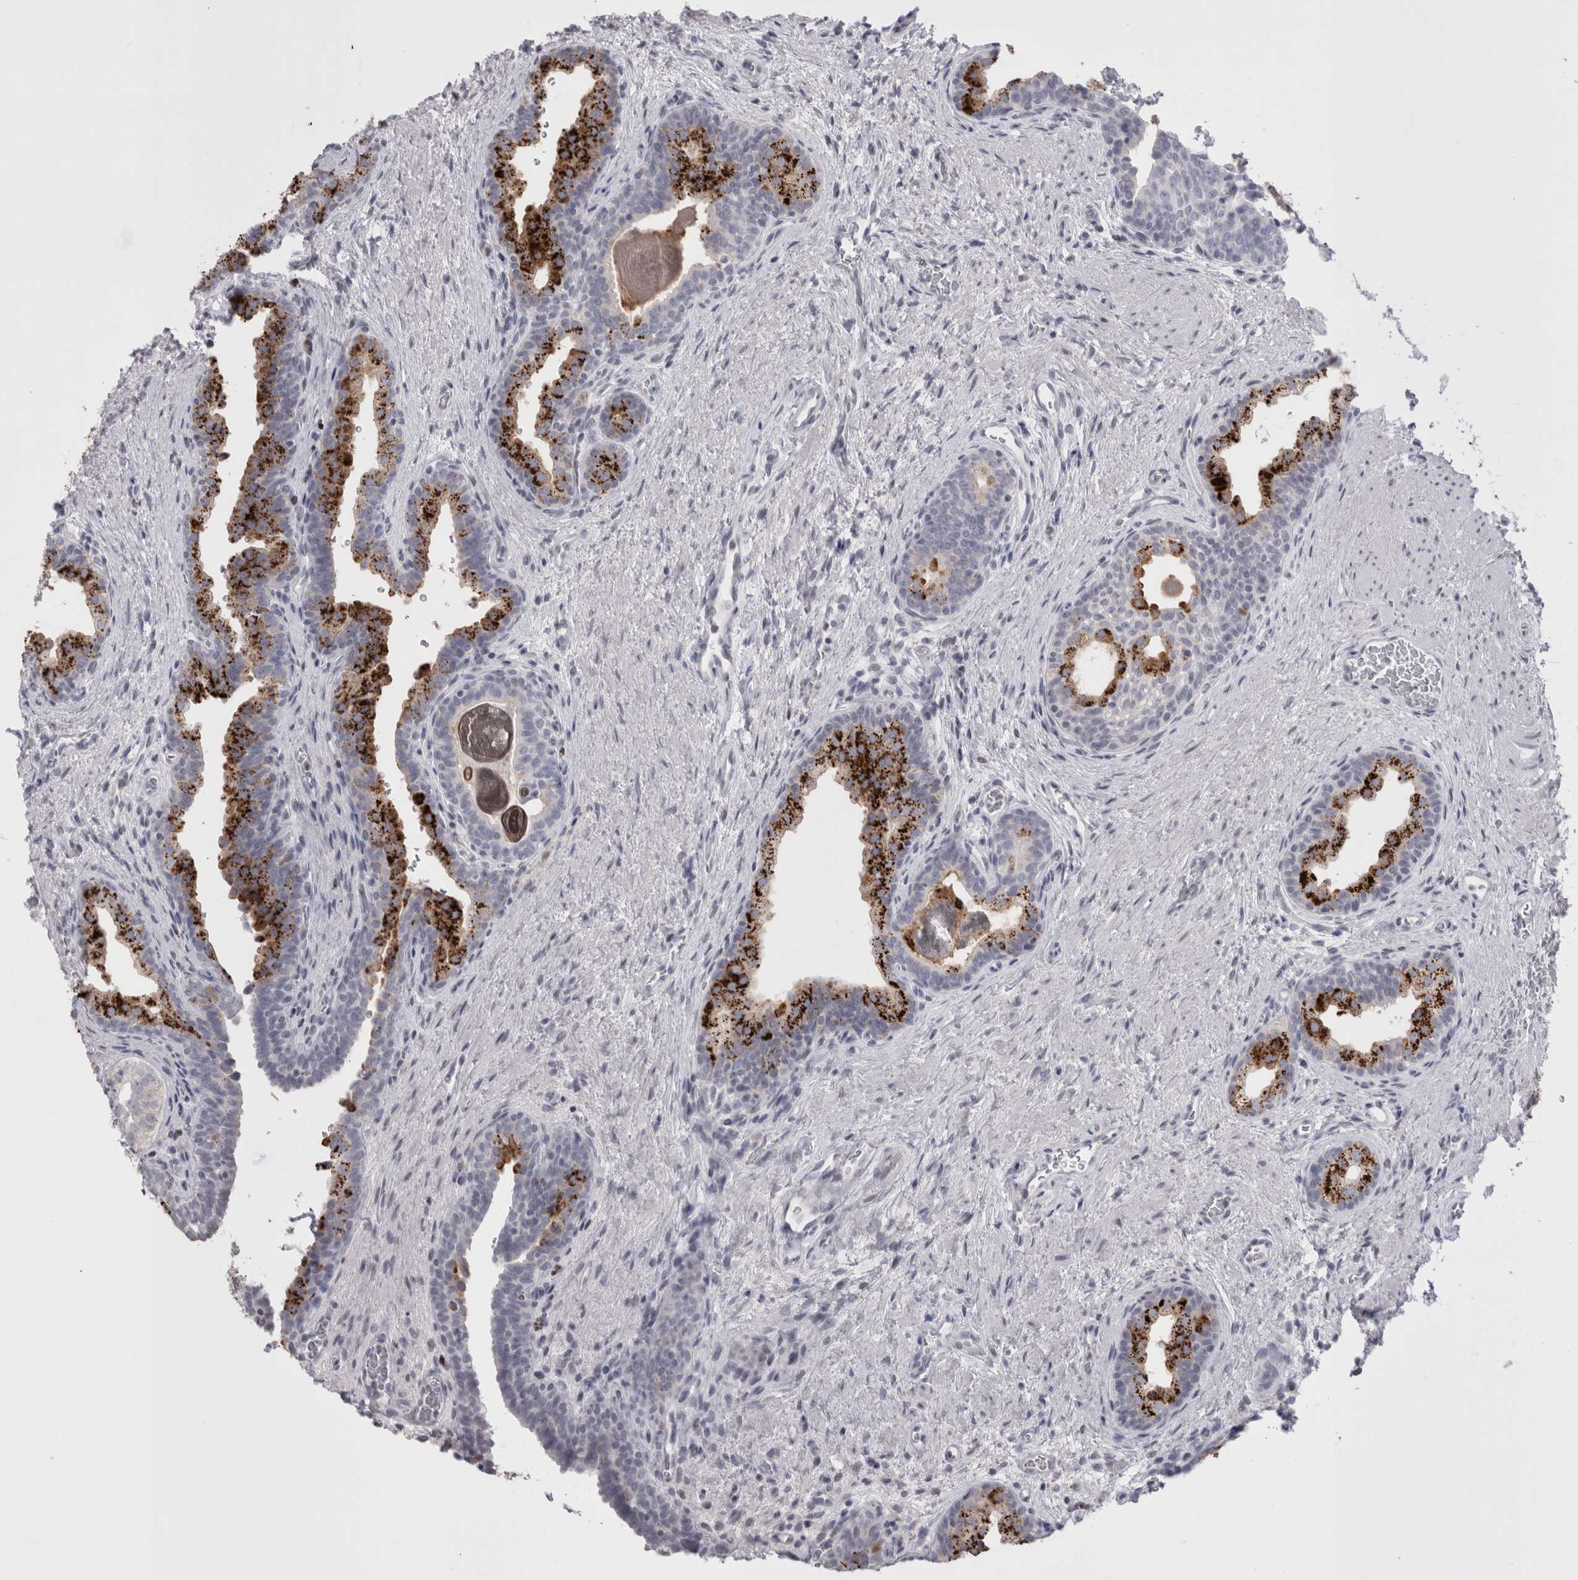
{"staining": {"intensity": "strong", "quantity": ">75%", "location": "cytoplasmic/membranous"}, "tissue": "prostate", "cell_type": "Glandular cells", "image_type": "normal", "snomed": [{"axis": "morphology", "description": "Normal tissue, NOS"}, {"axis": "topography", "description": "Prostate"}], "caption": "Immunohistochemical staining of benign prostate displays high levels of strong cytoplasmic/membranous staining in approximately >75% of glandular cells.", "gene": "FNDC8", "patient": {"sex": "male", "age": 48}}